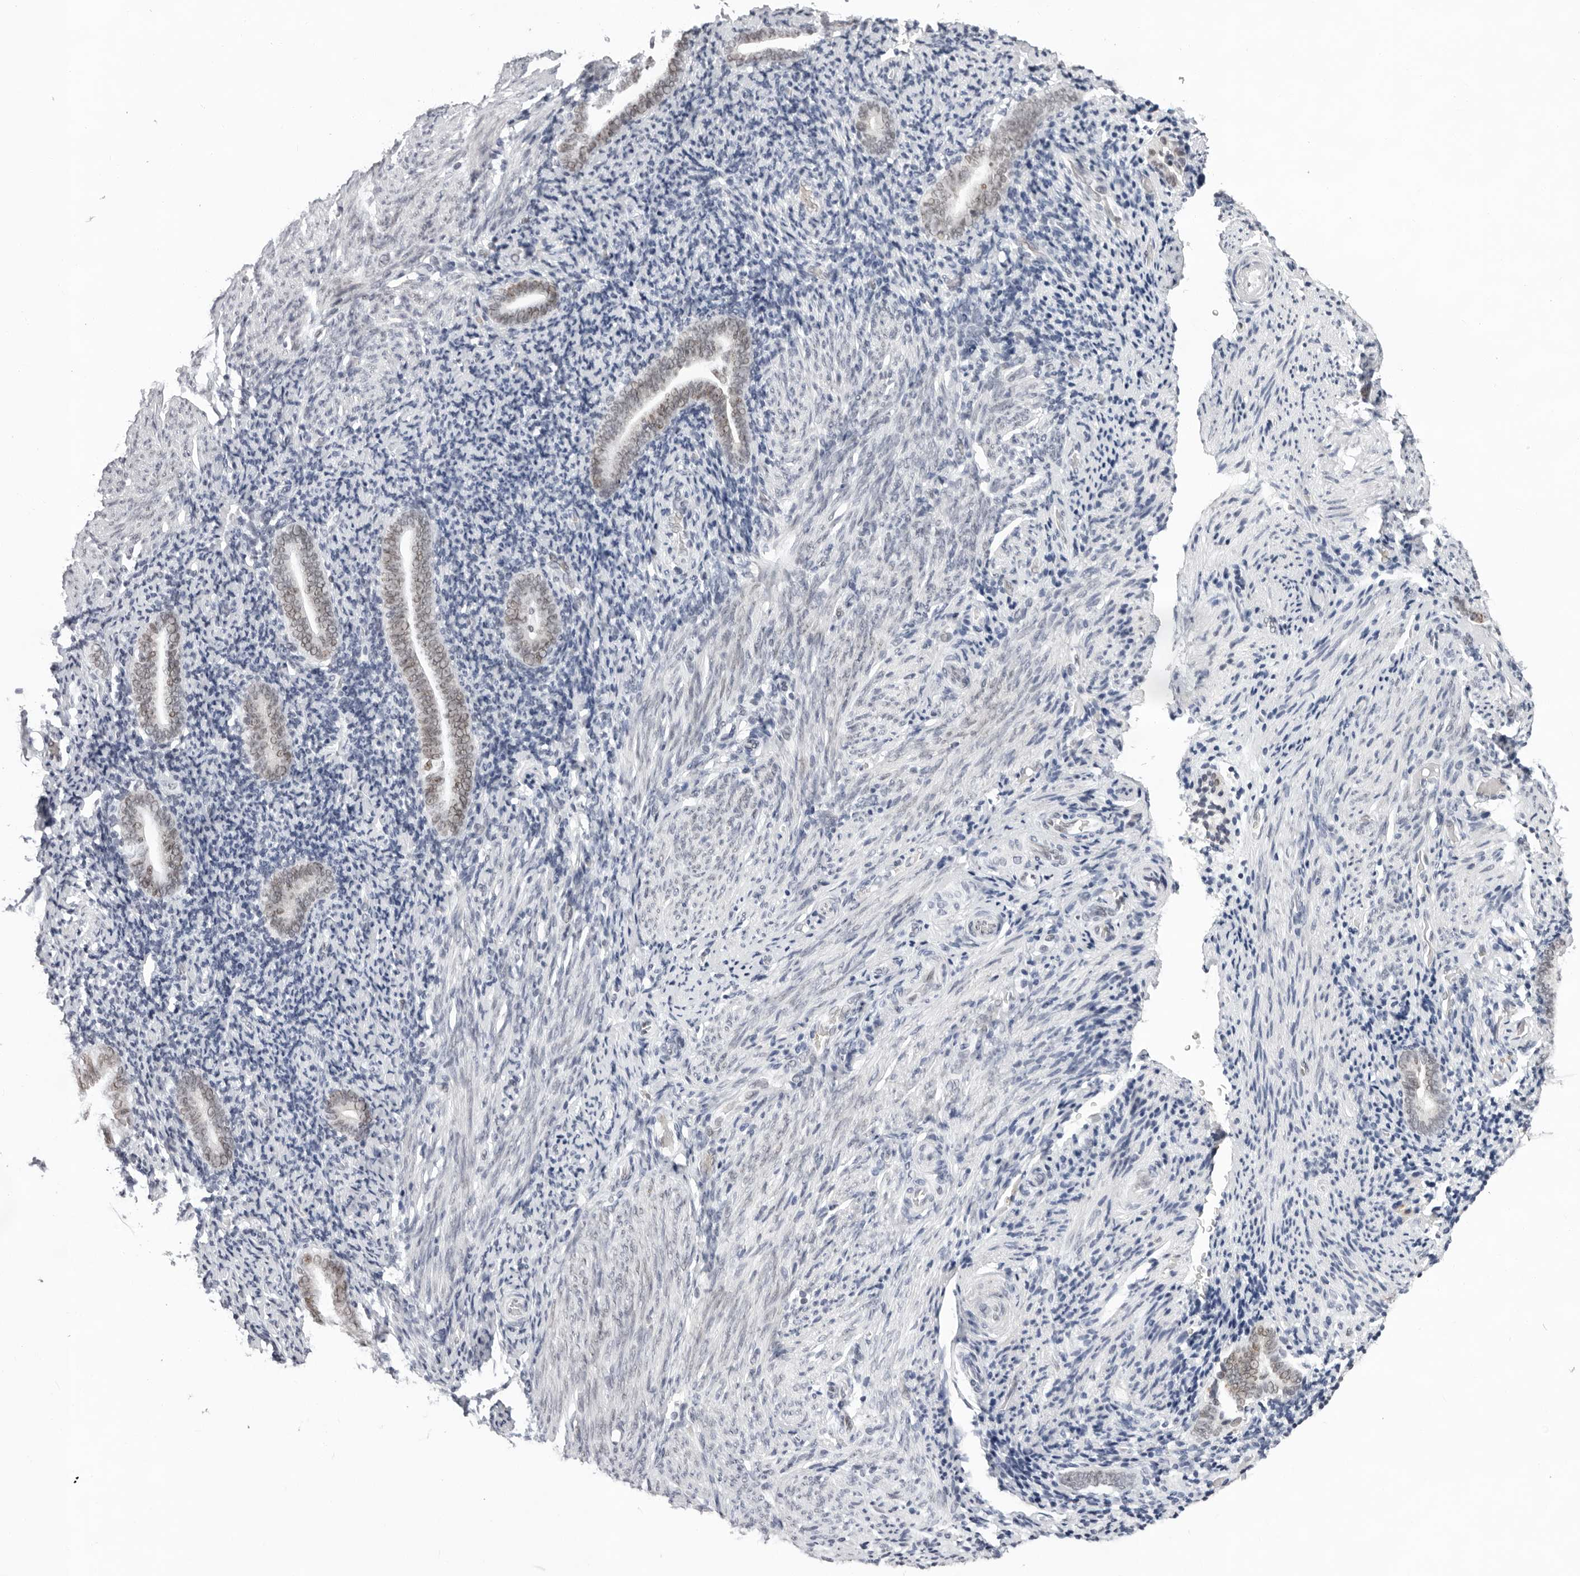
{"staining": {"intensity": "negative", "quantity": "none", "location": "none"}, "tissue": "endometrium", "cell_type": "Cells in endometrial stroma", "image_type": "normal", "snomed": [{"axis": "morphology", "description": "Normal tissue, NOS"}, {"axis": "topography", "description": "Endometrium"}], "caption": "The histopathology image shows no staining of cells in endometrial stroma in normal endometrium.", "gene": "USP1", "patient": {"sex": "female", "age": 51}}